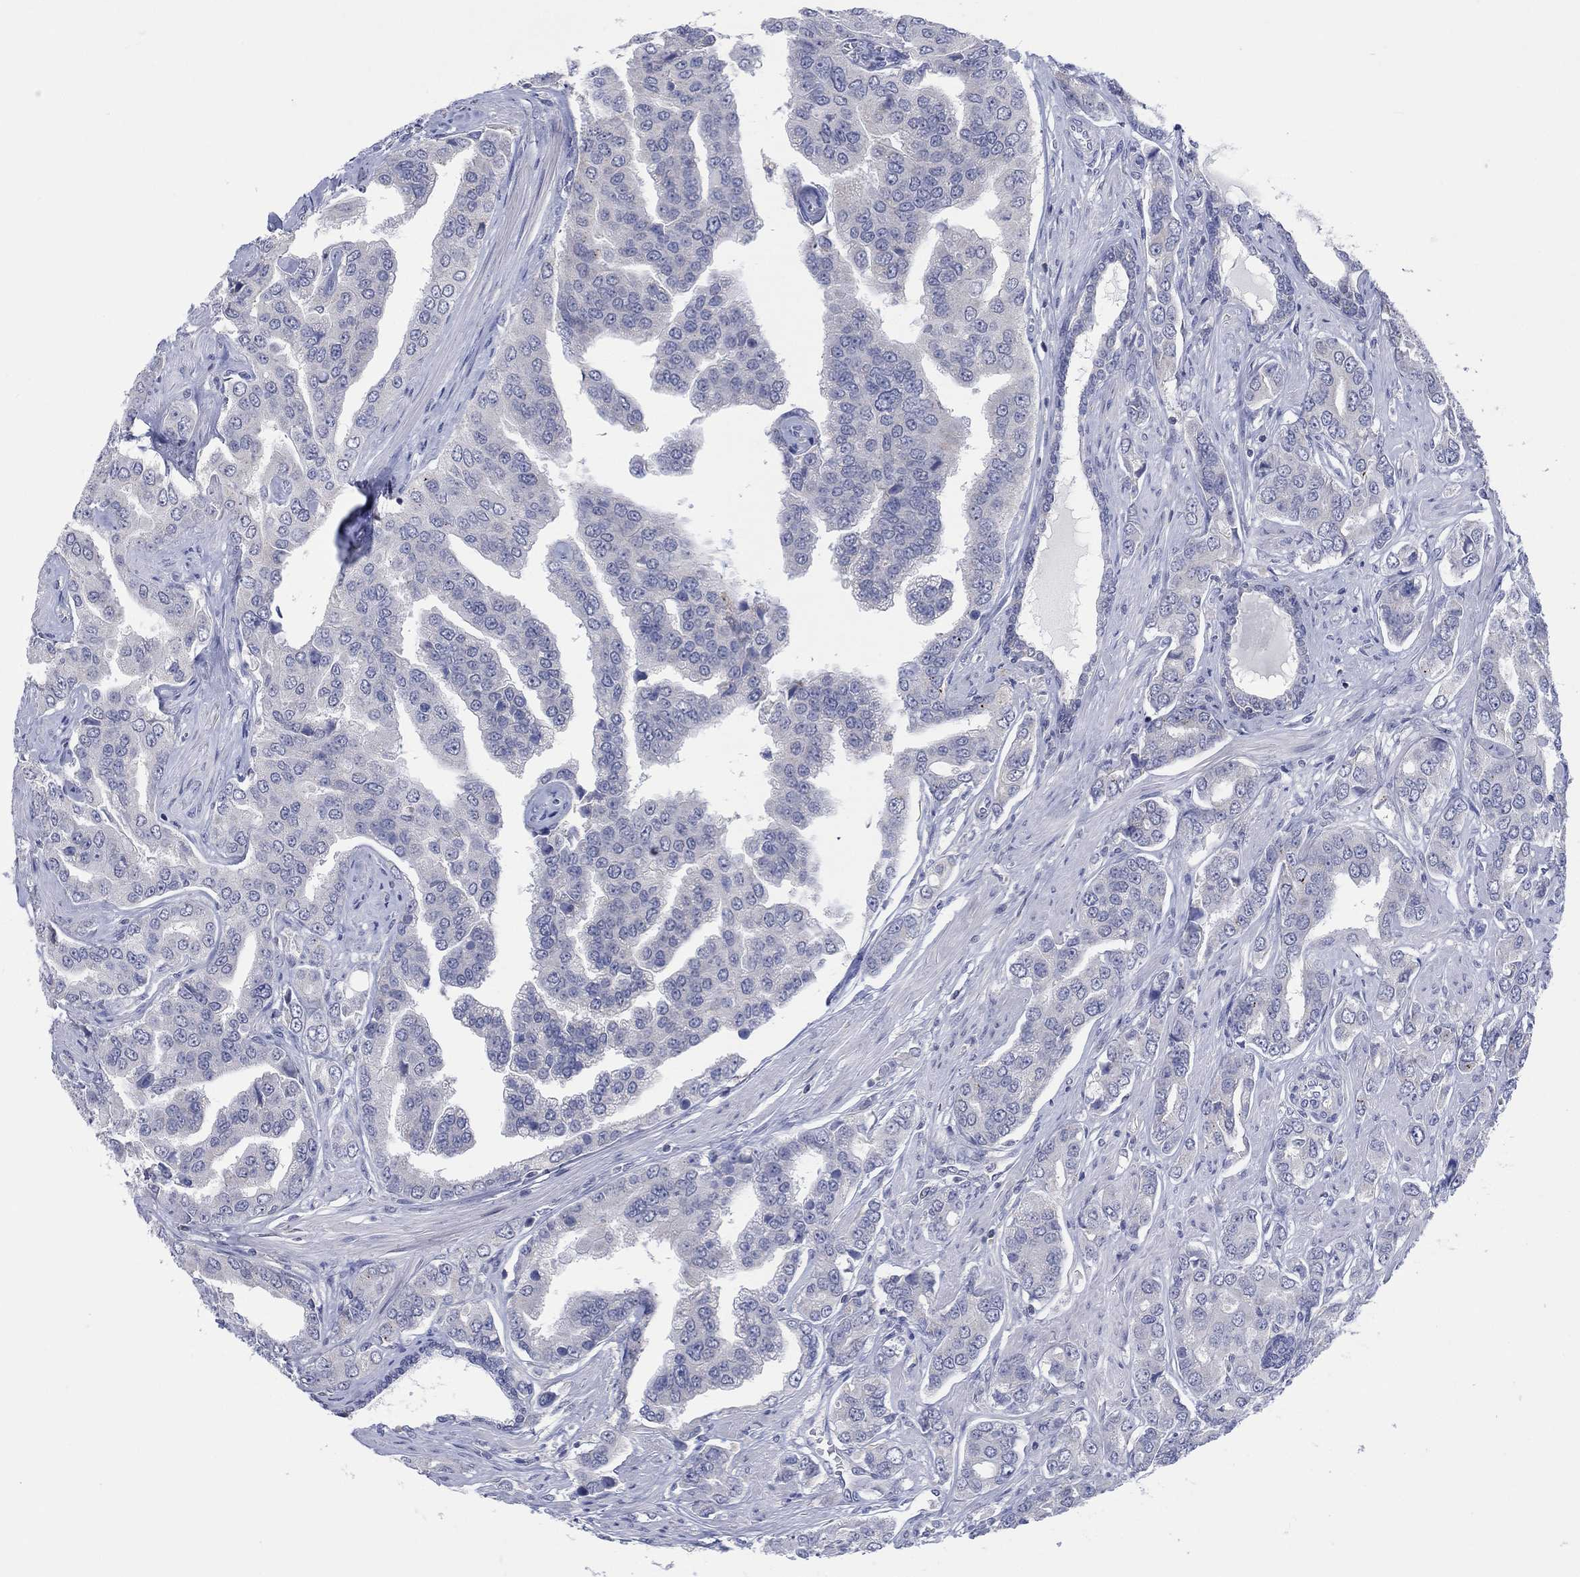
{"staining": {"intensity": "negative", "quantity": "none", "location": "none"}, "tissue": "prostate cancer", "cell_type": "Tumor cells", "image_type": "cancer", "snomed": [{"axis": "morphology", "description": "Adenocarcinoma, NOS"}, {"axis": "topography", "description": "Prostate and seminal vesicle, NOS"}, {"axis": "topography", "description": "Prostate"}], "caption": "The IHC histopathology image has no significant staining in tumor cells of prostate cancer tissue. (Immunohistochemistry, brightfield microscopy, high magnification).", "gene": "FER1L6", "patient": {"sex": "male", "age": 69}}